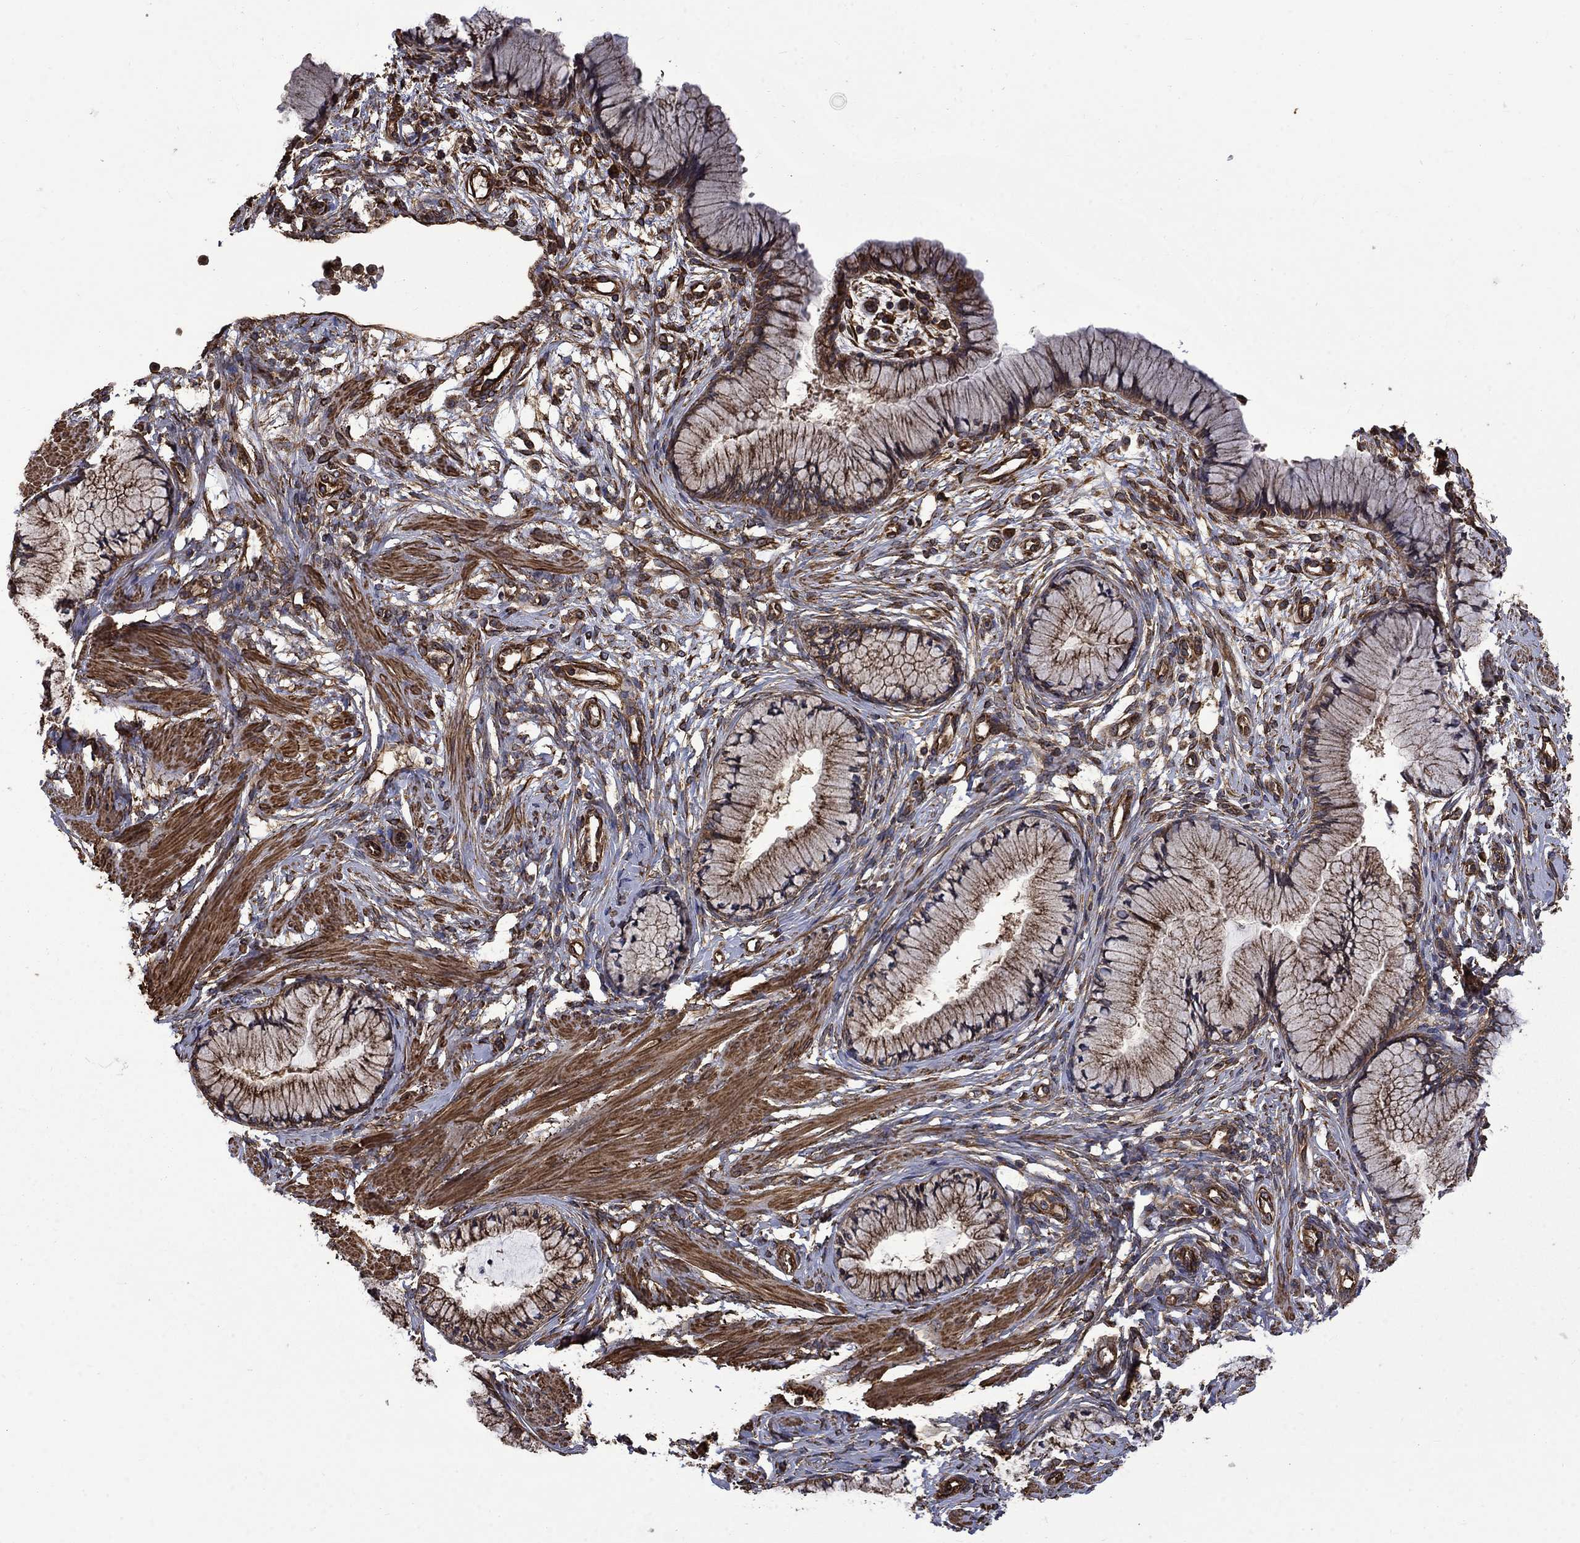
{"staining": {"intensity": "moderate", "quantity": "25%-75%", "location": "cytoplasmic/membranous"}, "tissue": "cervix", "cell_type": "Glandular cells", "image_type": "normal", "snomed": [{"axis": "morphology", "description": "Normal tissue, NOS"}, {"axis": "topography", "description": "Cervix"}], "caption": "Protein analysis of normal cervix demonstrates moderate cytoplasmic/membranous expression in approximately 25%-75% of glandular cells.", "gene": "CUTC", "patient": {"sex": "female", "age": 37}}